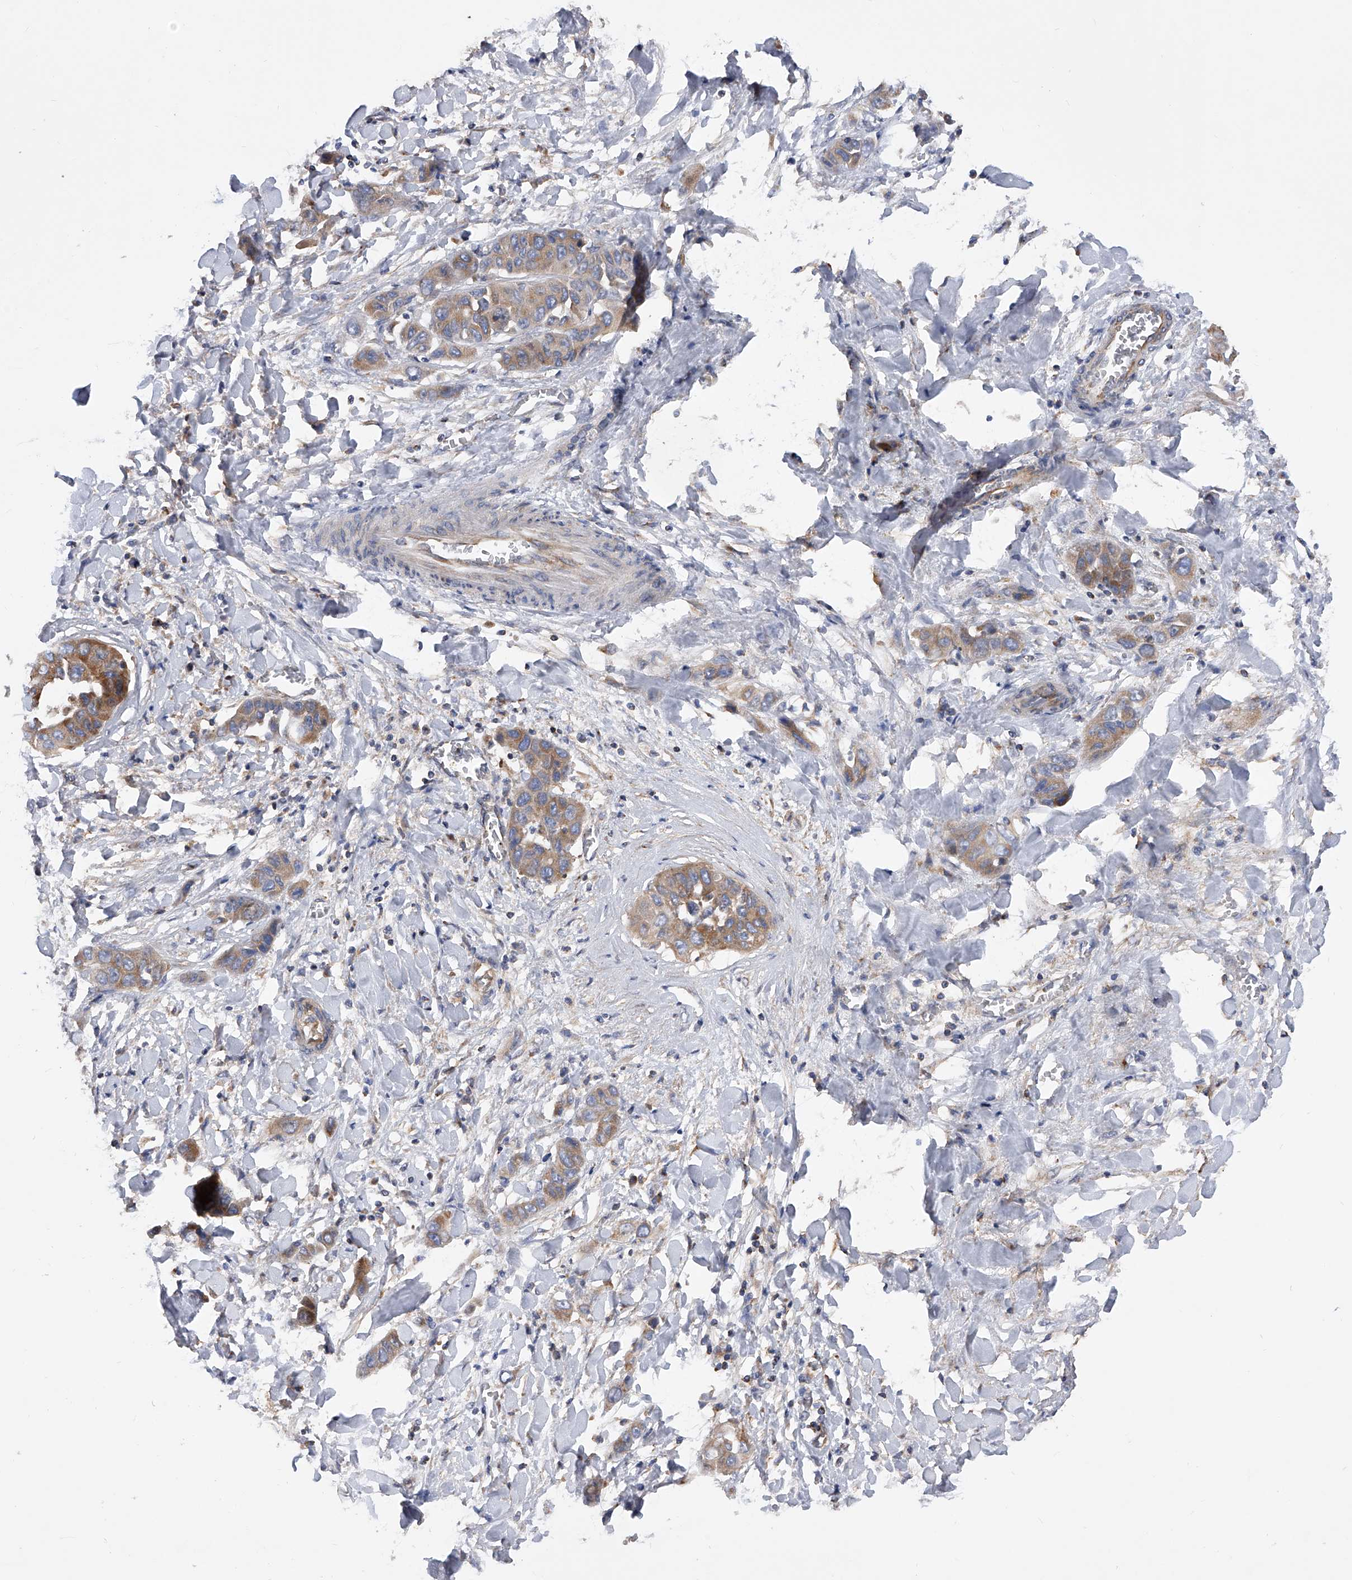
{"staining": {"intensity": "moderate", "quantity": ">75%", "location": "cytoplasmic/membranous"}, "tissue": "liver cancer", "cell_type": "Tumor cells", "image_type": "cancer", "snomed": [{"axis": "morphology", "description": "Cholangiocarcinoma"}, {"axis": "topography", "description": "Liver"}], "caption": "This histopathology image shows IHC staining of cholangiocarcinoma (liver), with medium moderate cytoplasmic/membranous positivity in approximately >75% of tumor cells.", "gene": "PDSS2", "patient": {"sex": "female", "age": 52}}